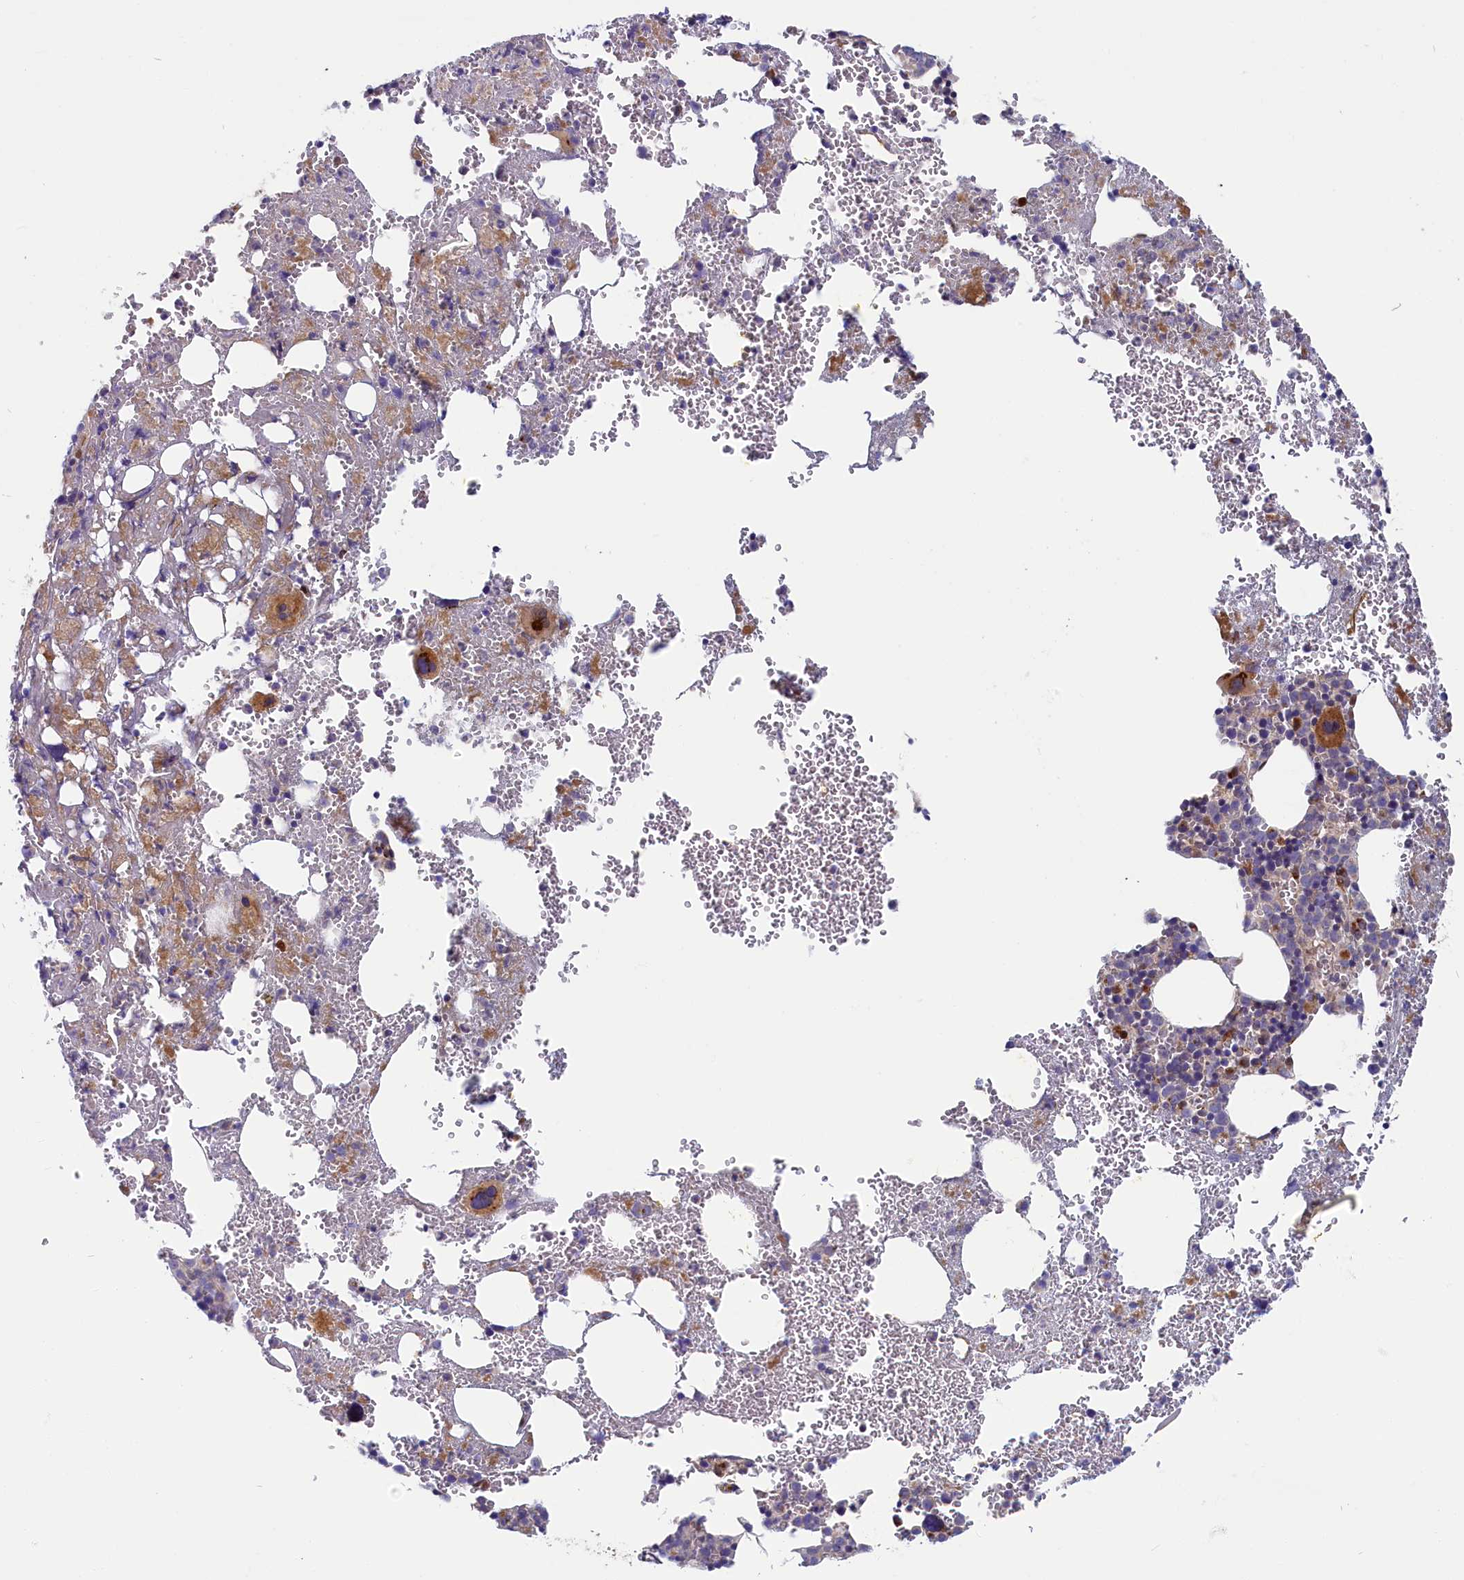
{"staining": {"intensity": "moderate", "quantity": "<25%", "location": "cytoplasmic/membranous,nuclear"}, "tissue": "bone marrow", "cell_type": "Hematopoietic cells", "image_type": "normal", "snomed": [{"axis": "morphology", "description": "Normal tissue, NOS"}, {"axis": "topography", "description": "Bone marrow"}], "caption": "Approximately <25% of hematopoietic cells in benign bone marrow demonstrate moderate cytoplasmic/membranous,nuclear protein expression as visualized by brown immunohistochemical staining.", "gene": "CHST12", "patient": {"sex": "male", "age": 61}}